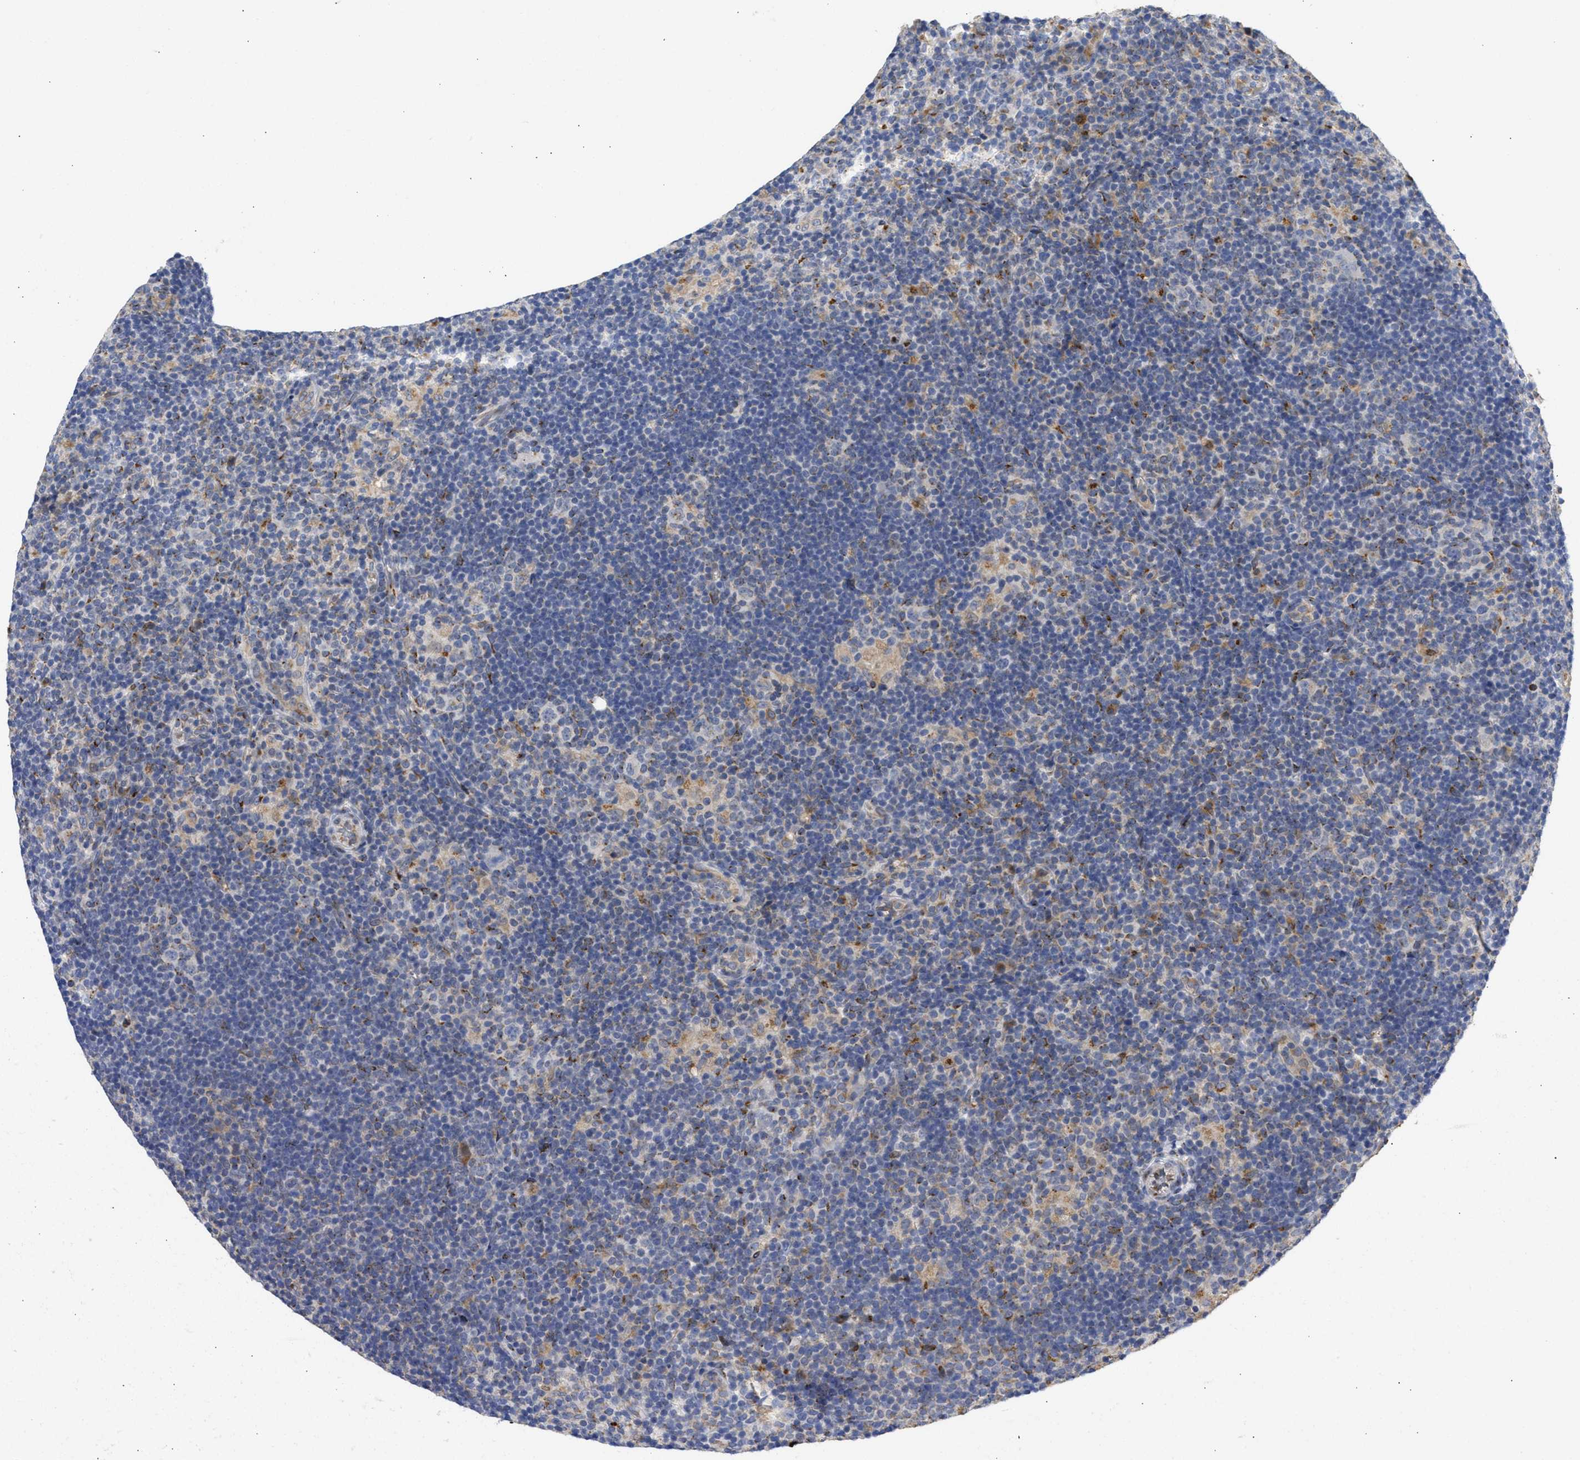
{"staining": {"intensity": "weak", "quantity": "25%-75%", "location": "cytoplasmic/membranous"}, "tissue": "lymphoma", "cell_type": "Tumor cells", "image_type": "cancer", "snomed": [{"axis": "morphology", "description": "Hodgkin's disease, NOS"}, {"axis": "topography", "description": "Lymph node"}], "caption": "Immunohistochemical staining of Hodgkin's disease displays low levels of weak cytoplasmic/membranous expression in about 25%-75% of tumor cells.", "gene": "TMED1", "patient": {"sex": "female", "age": 57}}